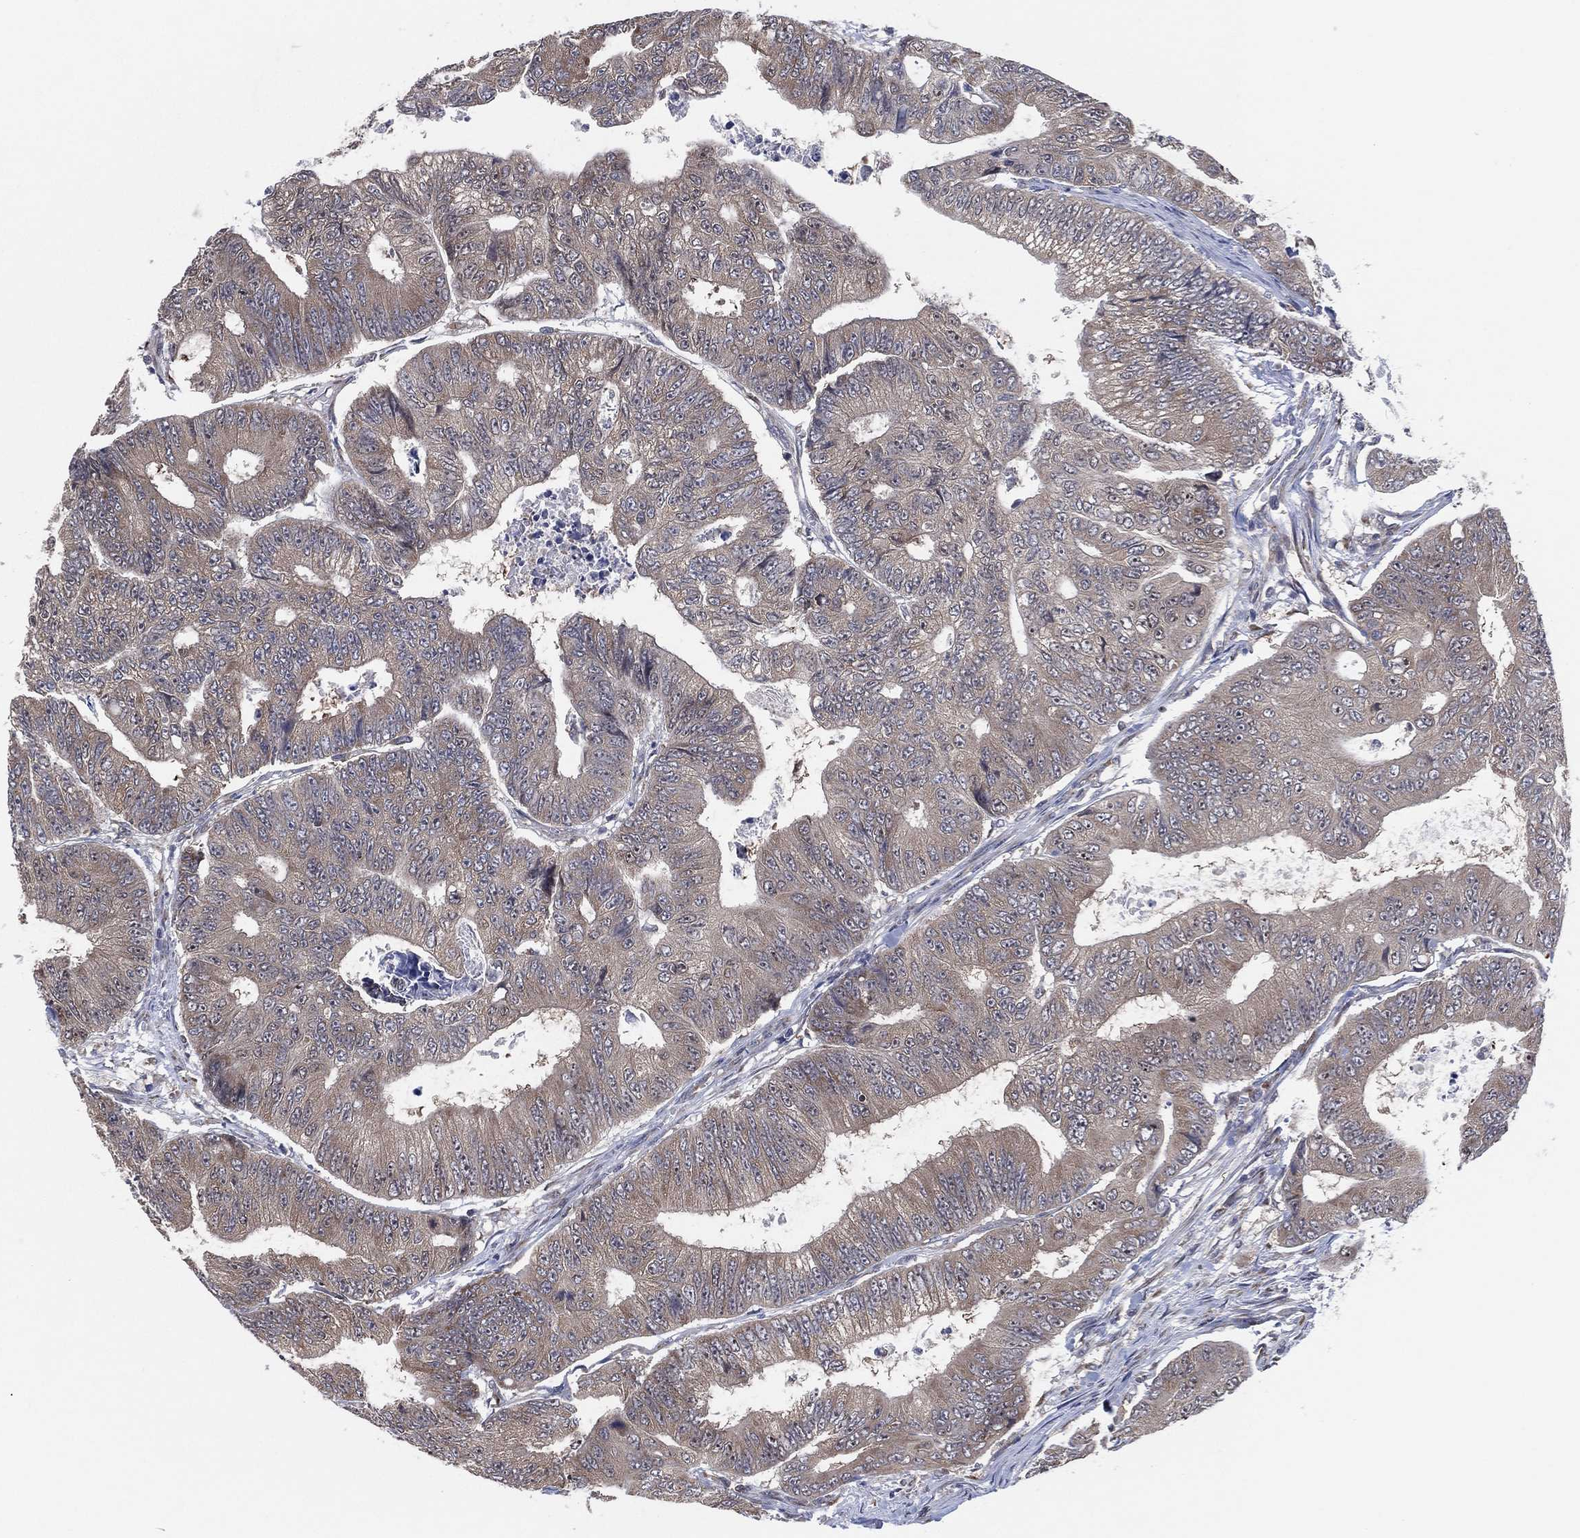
{"staining": {"intensity": "negative", "quantity": "none", "location": "none"}, "tissue": "colorectal cancer", "cell_type": "Tumor cells", "image_type": "cancer", "snomed": [{"axis": "morphology", "description": "Adenocarcinoma, NOS"}, {"axis": "topography", "description": "Colon"}], "caption": "This photomicrograph is of colorectal adenocarcinoma stained with immunohistochemistry (IHC) to label a protein in brown with the nuclei are counter-stained blue. There is no positivity in tumor cells. (Immunohistochemistry, brightfield microscopy, high magnification).", "gene": "FAM104A", "patient": {"sex": "female", "age": 48}}